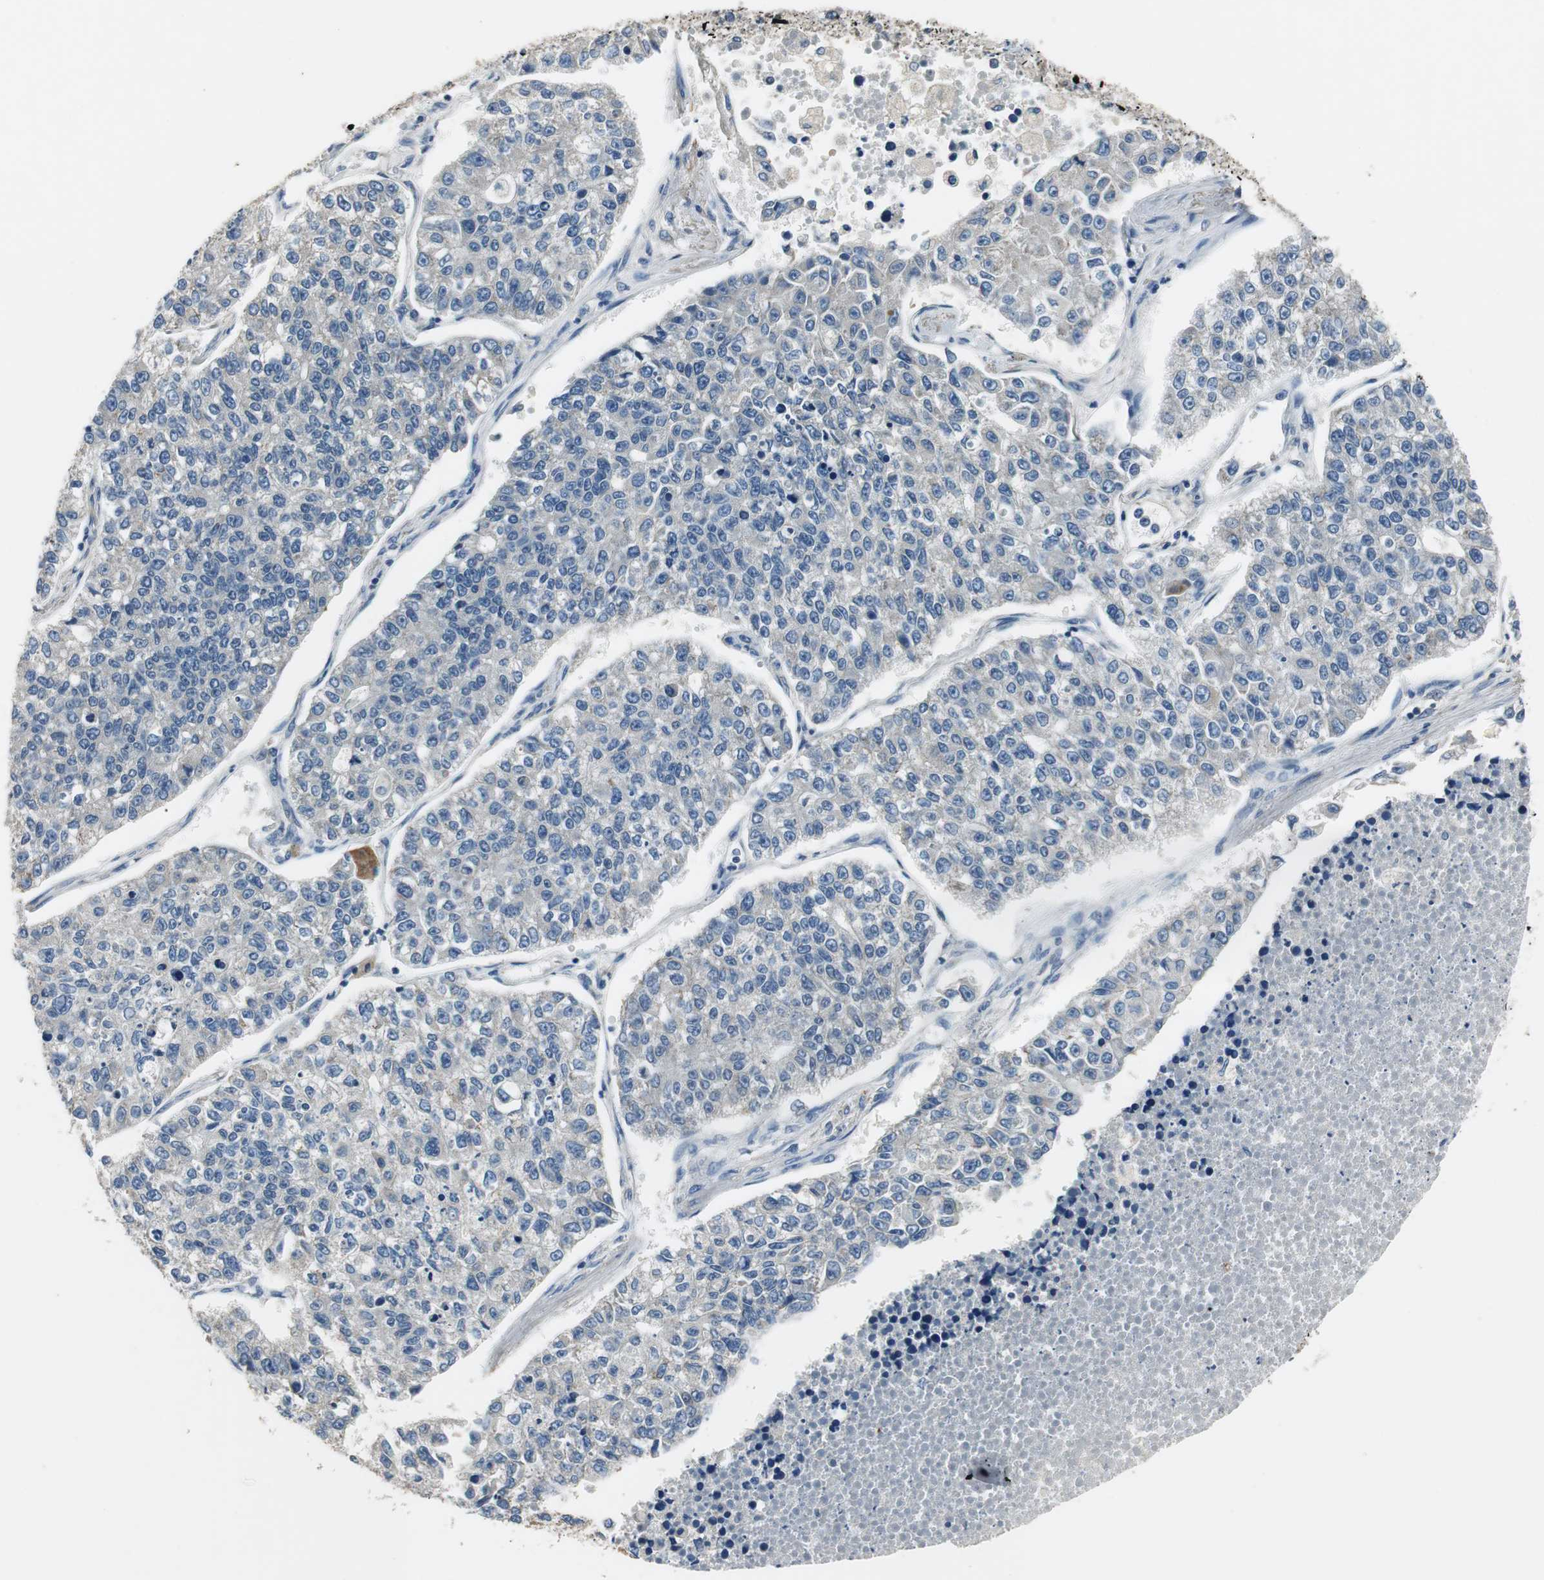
{"staining": {"intensity": "negative", "quantity": "none", "location": "none"}, "tissue": "lung cancer", "cell_type": "Tumor cells", "image_type": "cancer", "snomed": [{"axis": "morphology", "description": "Adenocarcinoma, NOS"}, {"axis": "topography", "description": "Lung"}], "caption": "Tumor cells show no significant protein expression in lung cancer. (DAB (3,3'-diaminobenzidine) IHC visualized using brightfield microscopy, high magnification).", "gene": "MTIF2", "patient": {"sex": "male", "age": 49}}